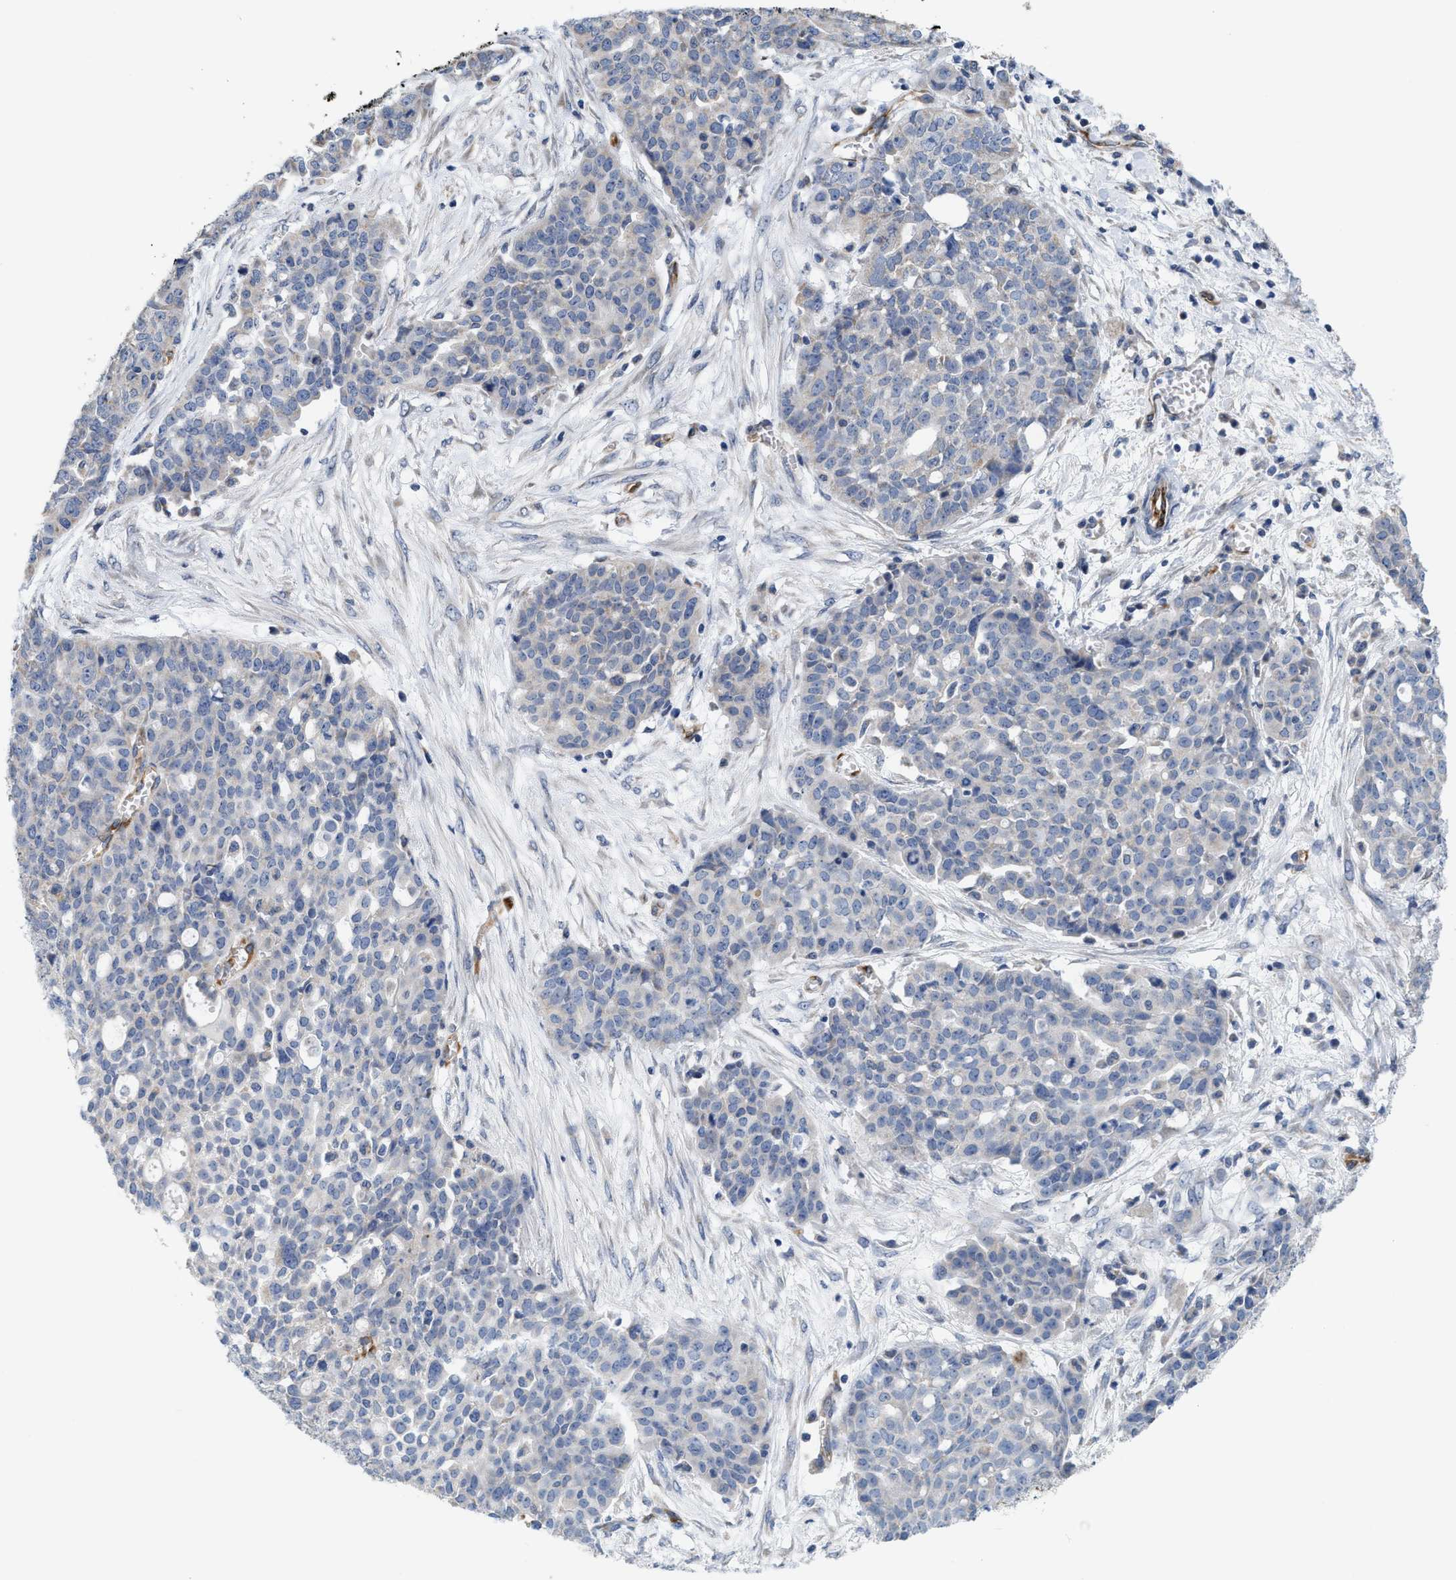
{"staining": {"intensity": "negative", "quantity": "none", "location": "none"}, "tissue": "ovarian cancer", "cell_type": "Tumor cells", "image_type": "cancer", "snomed": [{"axis": "morphology", "description": "Cystadenocarcinoma, serous, NOS"}, {"axis": "topography", "description": "Soft tissue"}, {"axis": "topography", "description": "Ovary"}], "caption": "A micrograph of serous cystadenocarcinoma (ovarian) stained for a protein exhibits no brown staining in tumor cells.", "gene": "EOGT", "patient": {"sex": "female", "age": 57}}